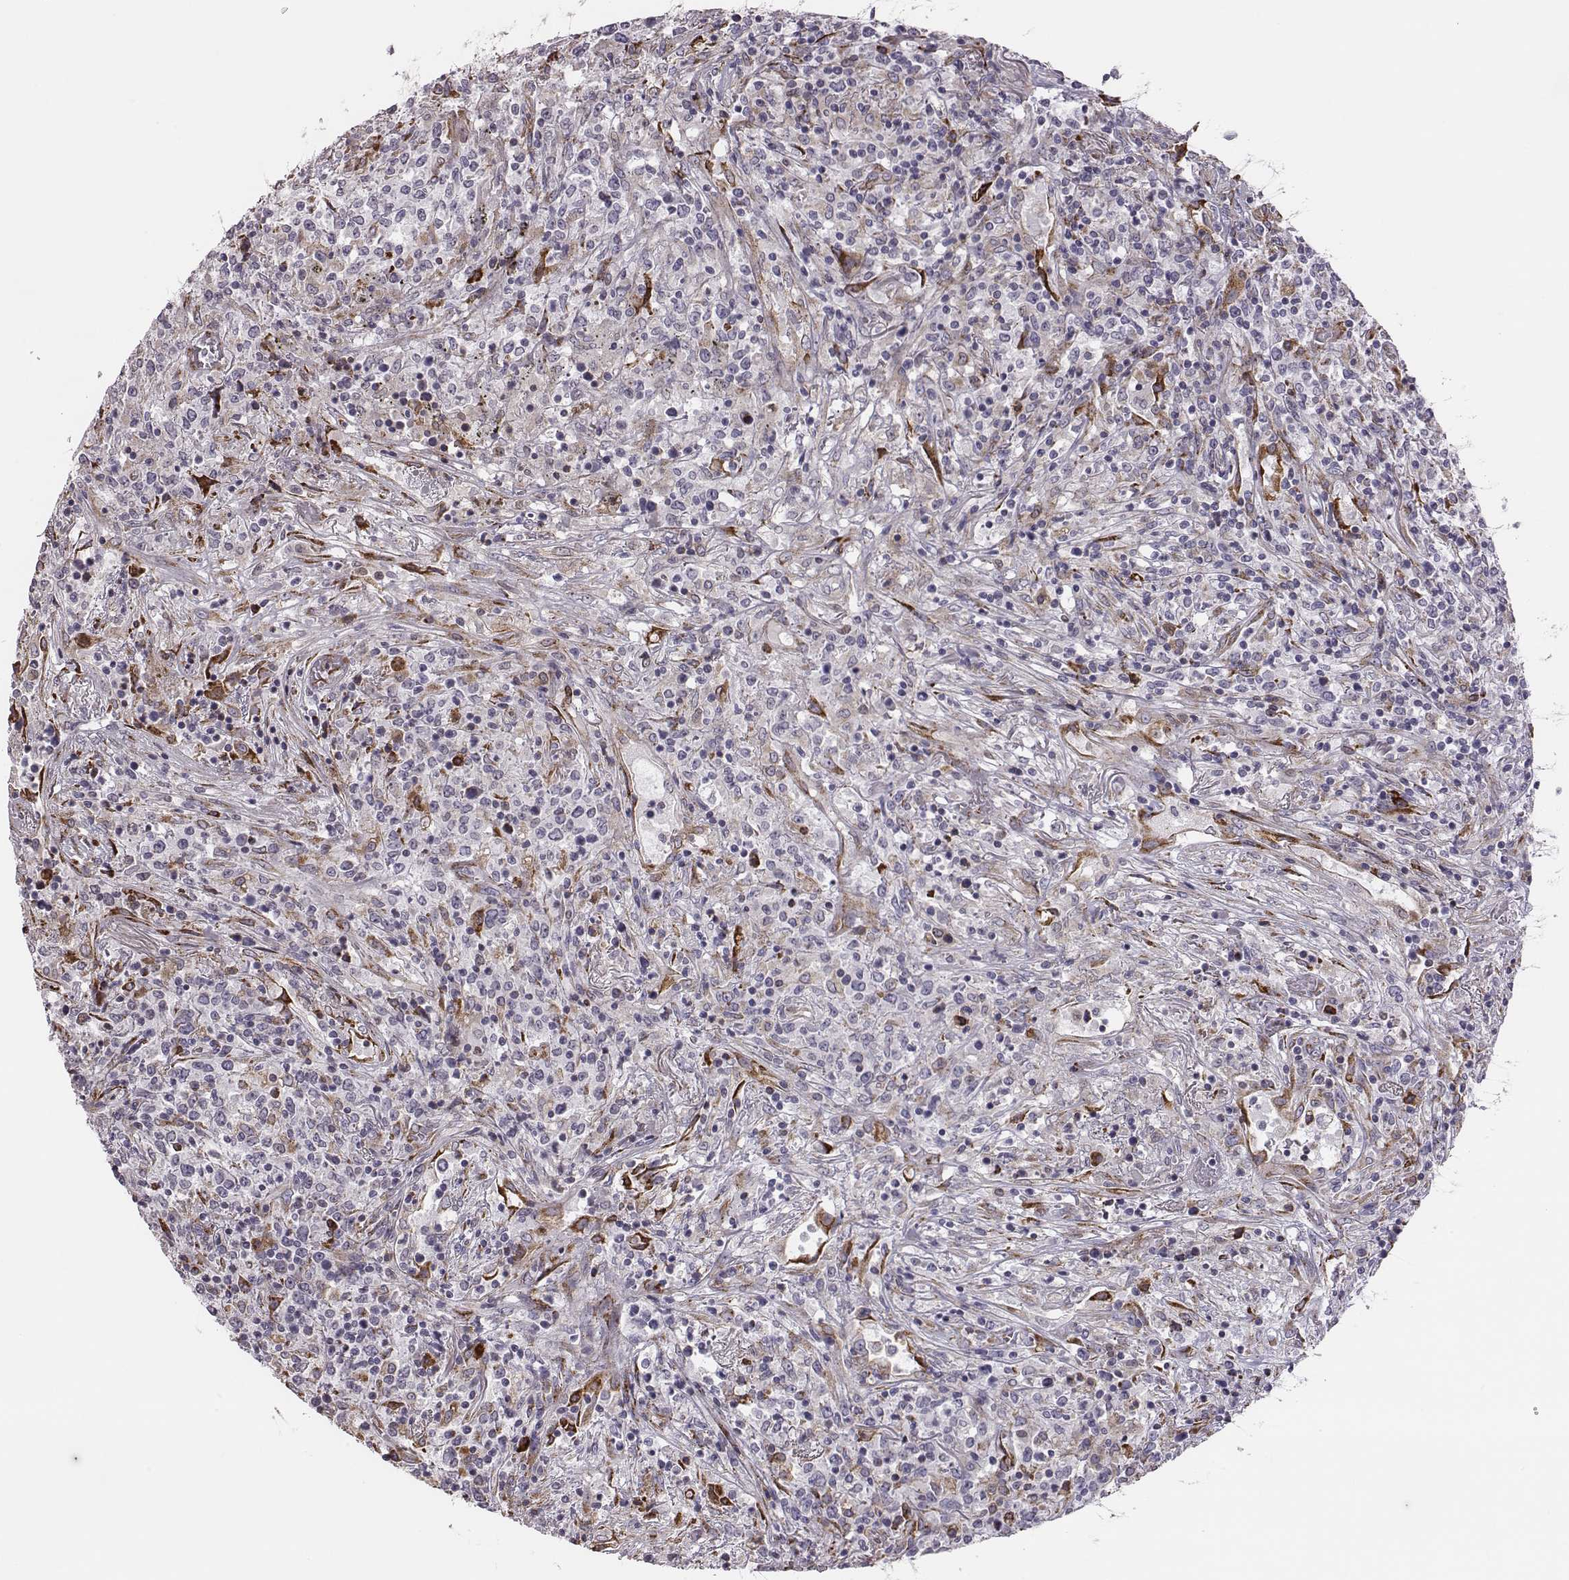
{"staining": {"intensity": "negative", "quantity": "none", "location": "none"}, "tissue": "lymphoma", "cell_type": "Tumor cells", "image_type": "cancer", "snomed": [{"axis": "morphology", "description": "Malignant lymphoma, non-Hodgkin's type, High grade"}, {"axis": "topography", "description": "Lung"}], "caption": "Photomicrograph shows no protein expression in tumor cells of high-grade malignant lymphoma, non-Hodgkin's type tissue. Brightfield microscopy of immunohistochemistry stained with DAB (brown) and hematoxylin (blue), captured at high magnification.", "gene": "SELENOI", "patient": {"sex": "male", "age": 79}}